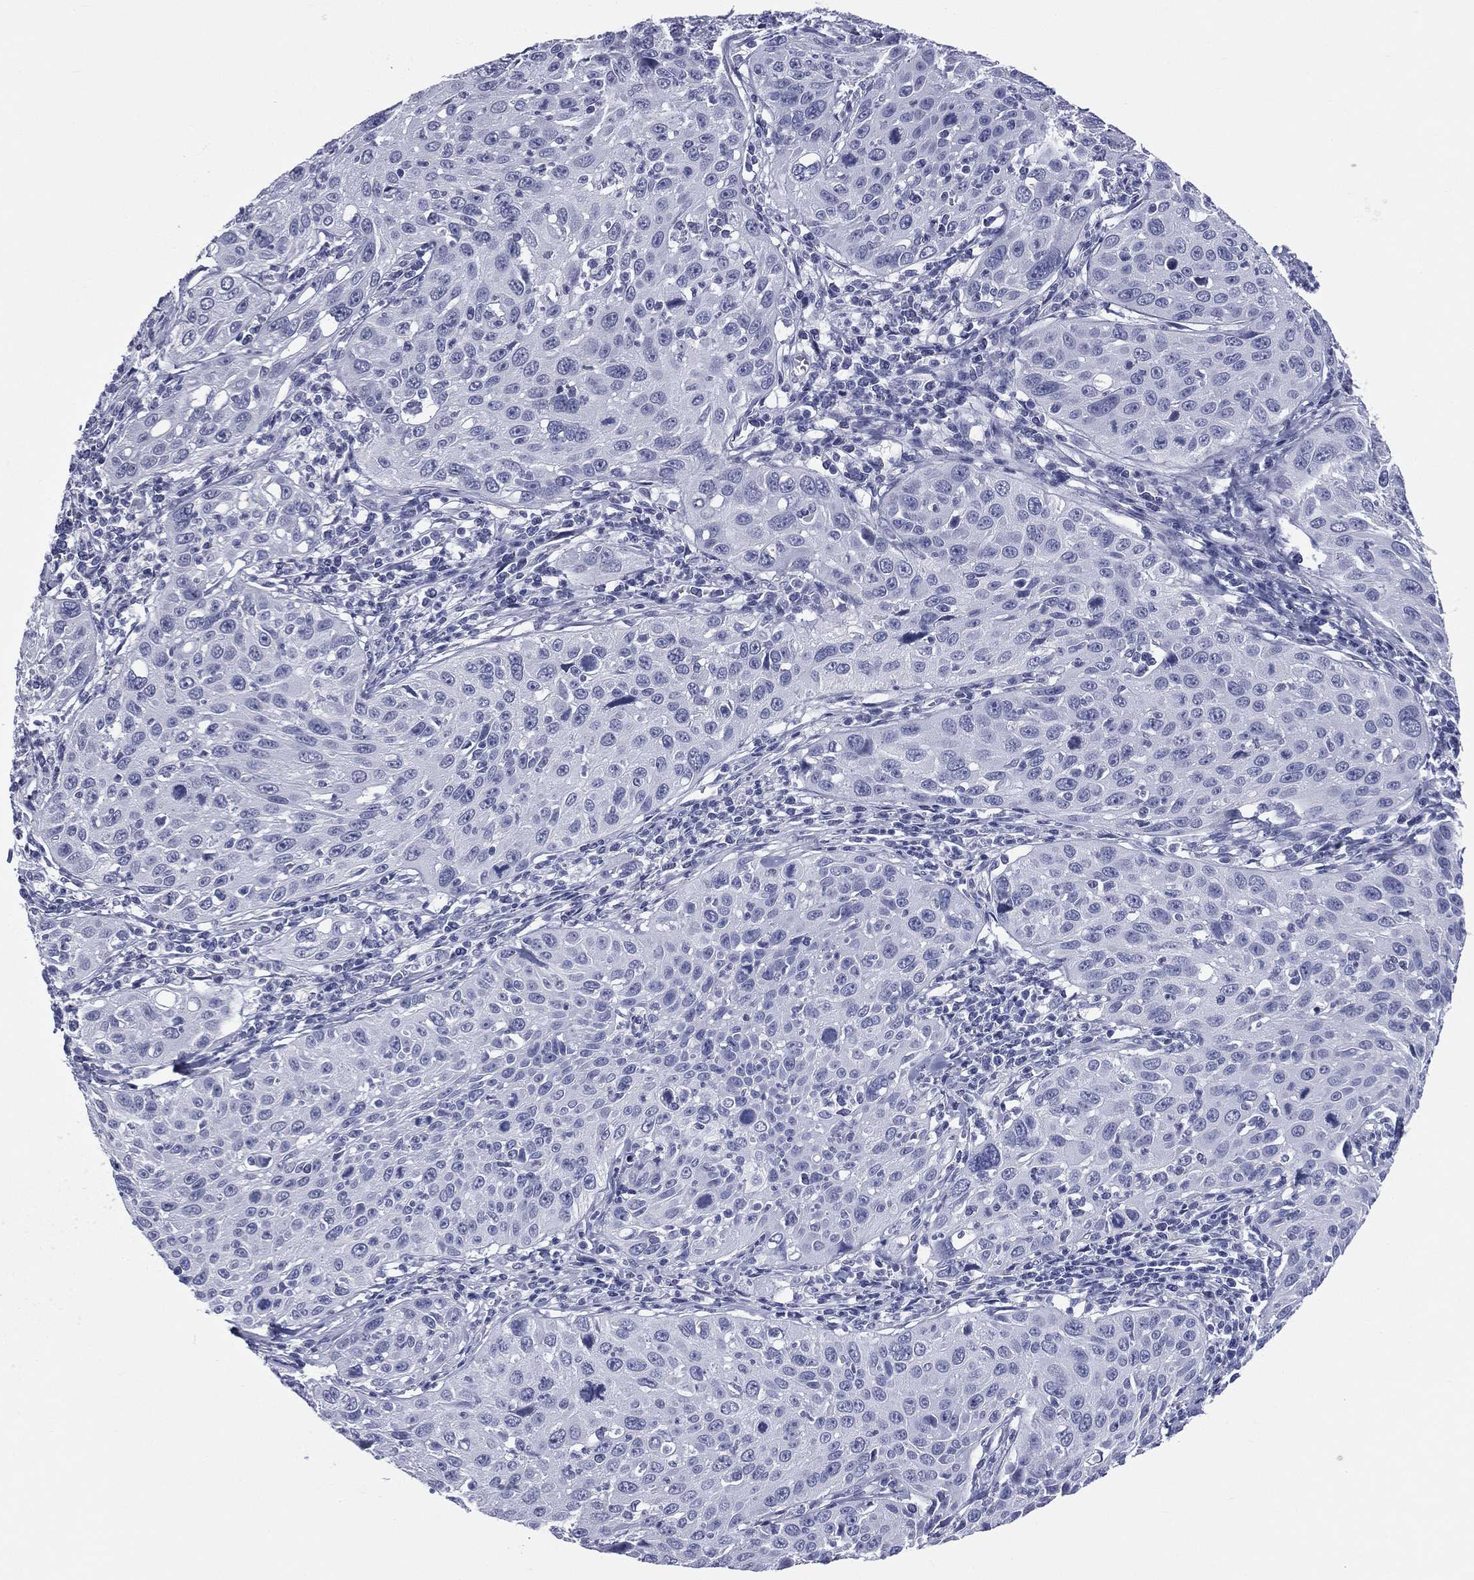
{"staining": {"intensity": "negative", "quantity": "none", "location": "none"}, "tissue": "cervical cancer", "cell_type": "Tumor cells", "image_type": "cancer", "snomed": [{"axis": "morphology", "description": "Squamous cell carcinoma, NOS"}, {"axis": "topography", "description": "Cervix"}], "caption": "Image shows no significant protein positivity in tumor cells of squamous cell carcinoma (cervical).", "gene": "MLN", "patient": {"sex": "female", "age": 26}}